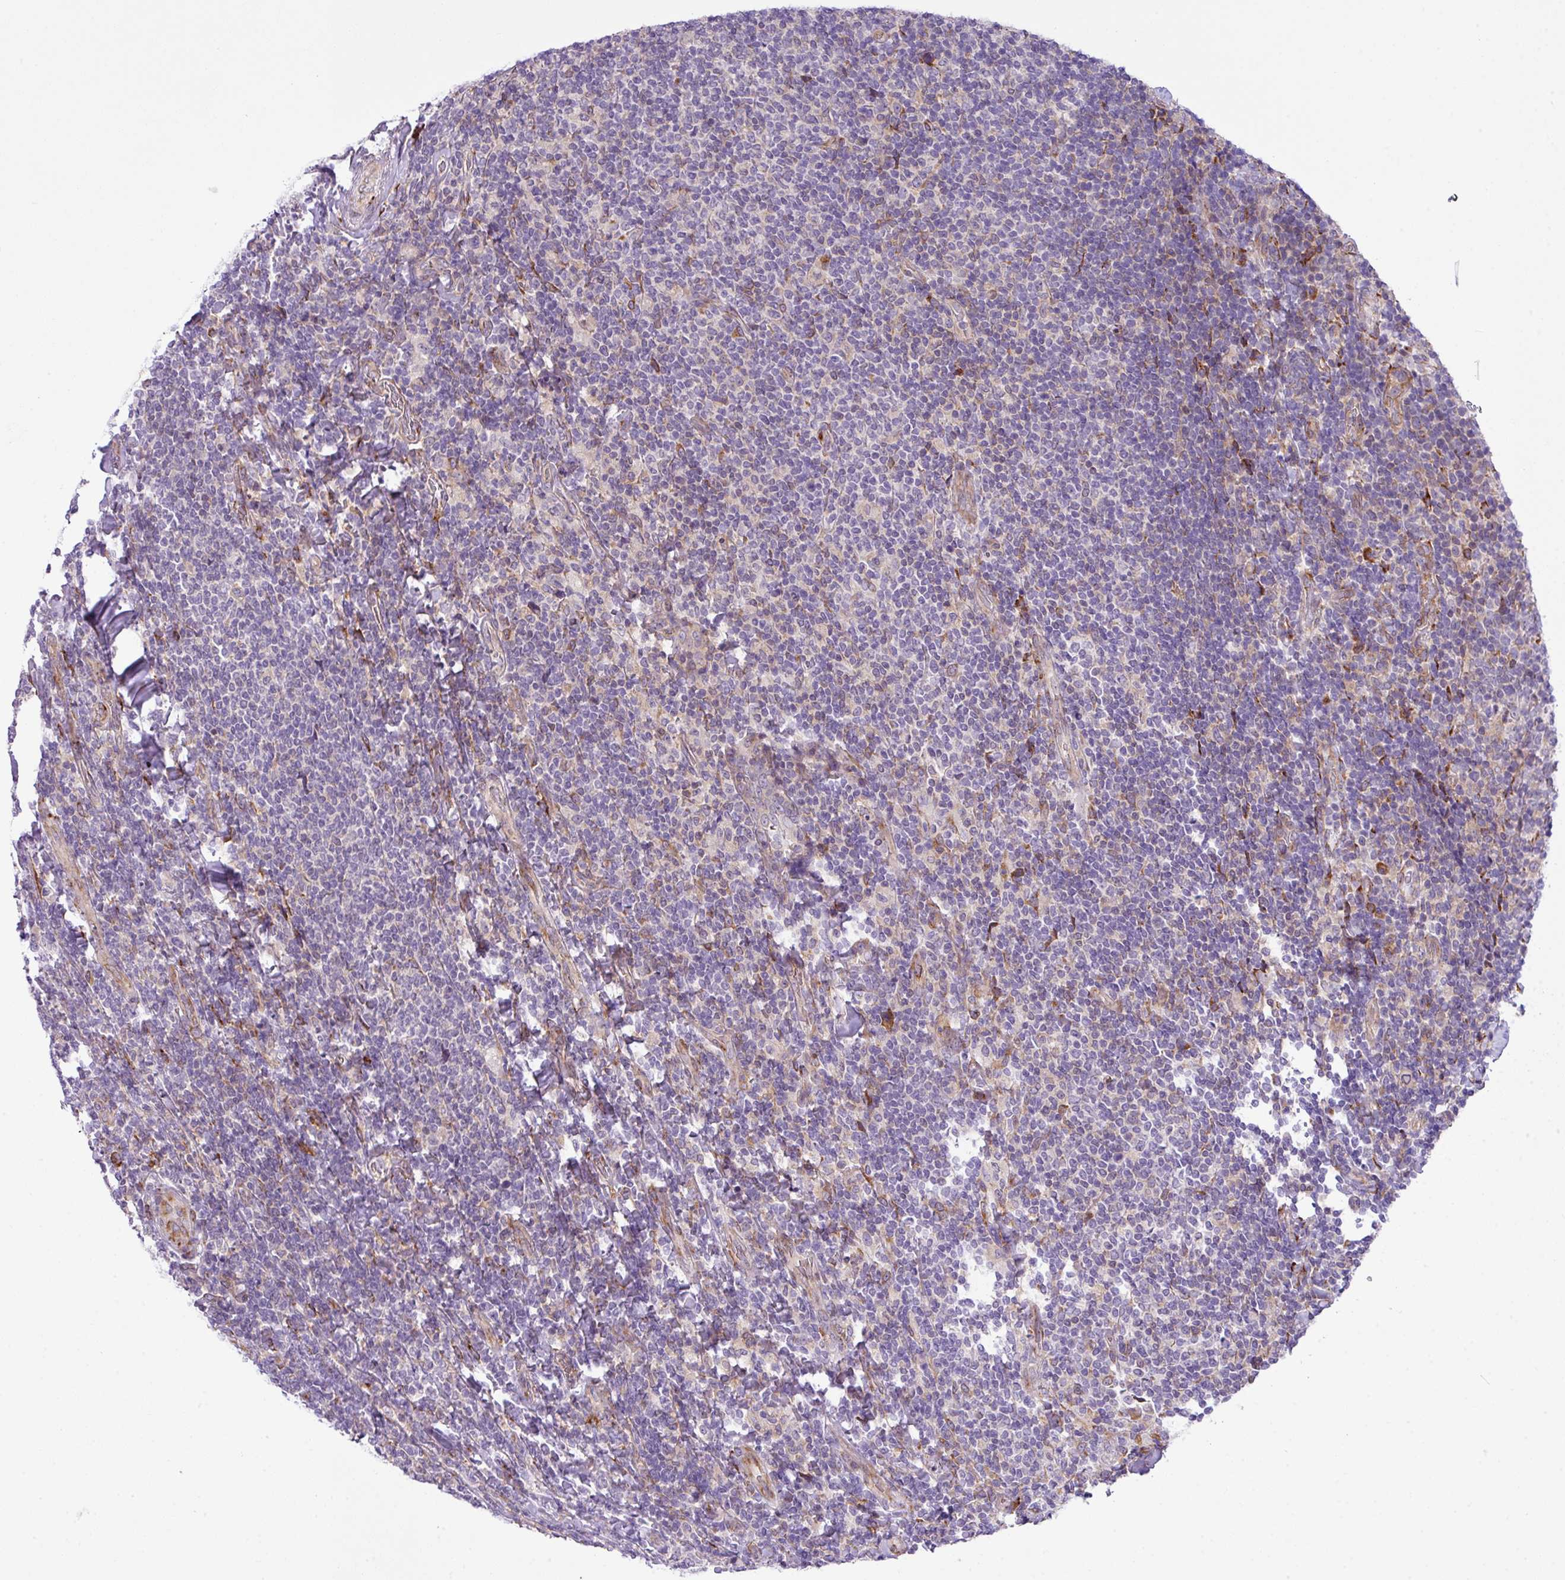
{"staining": {"intensity": "negative", "quantity": "none", "location": "none"}, "tissue": "lymphoma", "cell_type": "Tumor cells", "image_type": "cancer", "snomed": [{"axis": "morphology", "description": "Malignant lymphoma, non-Hodgkin's type, Low grade"}, {"axis": "topography", "description": "Lymph node"}], "caption": "This is an immunohistochemistry (IHC) histopathology image of human malignant lymphoma, non-Hodgkin's type (low-grade). There is no staining in tumor cells.", "gene": "CFAP97", "patient": {"sex": "male", "age": 52}}